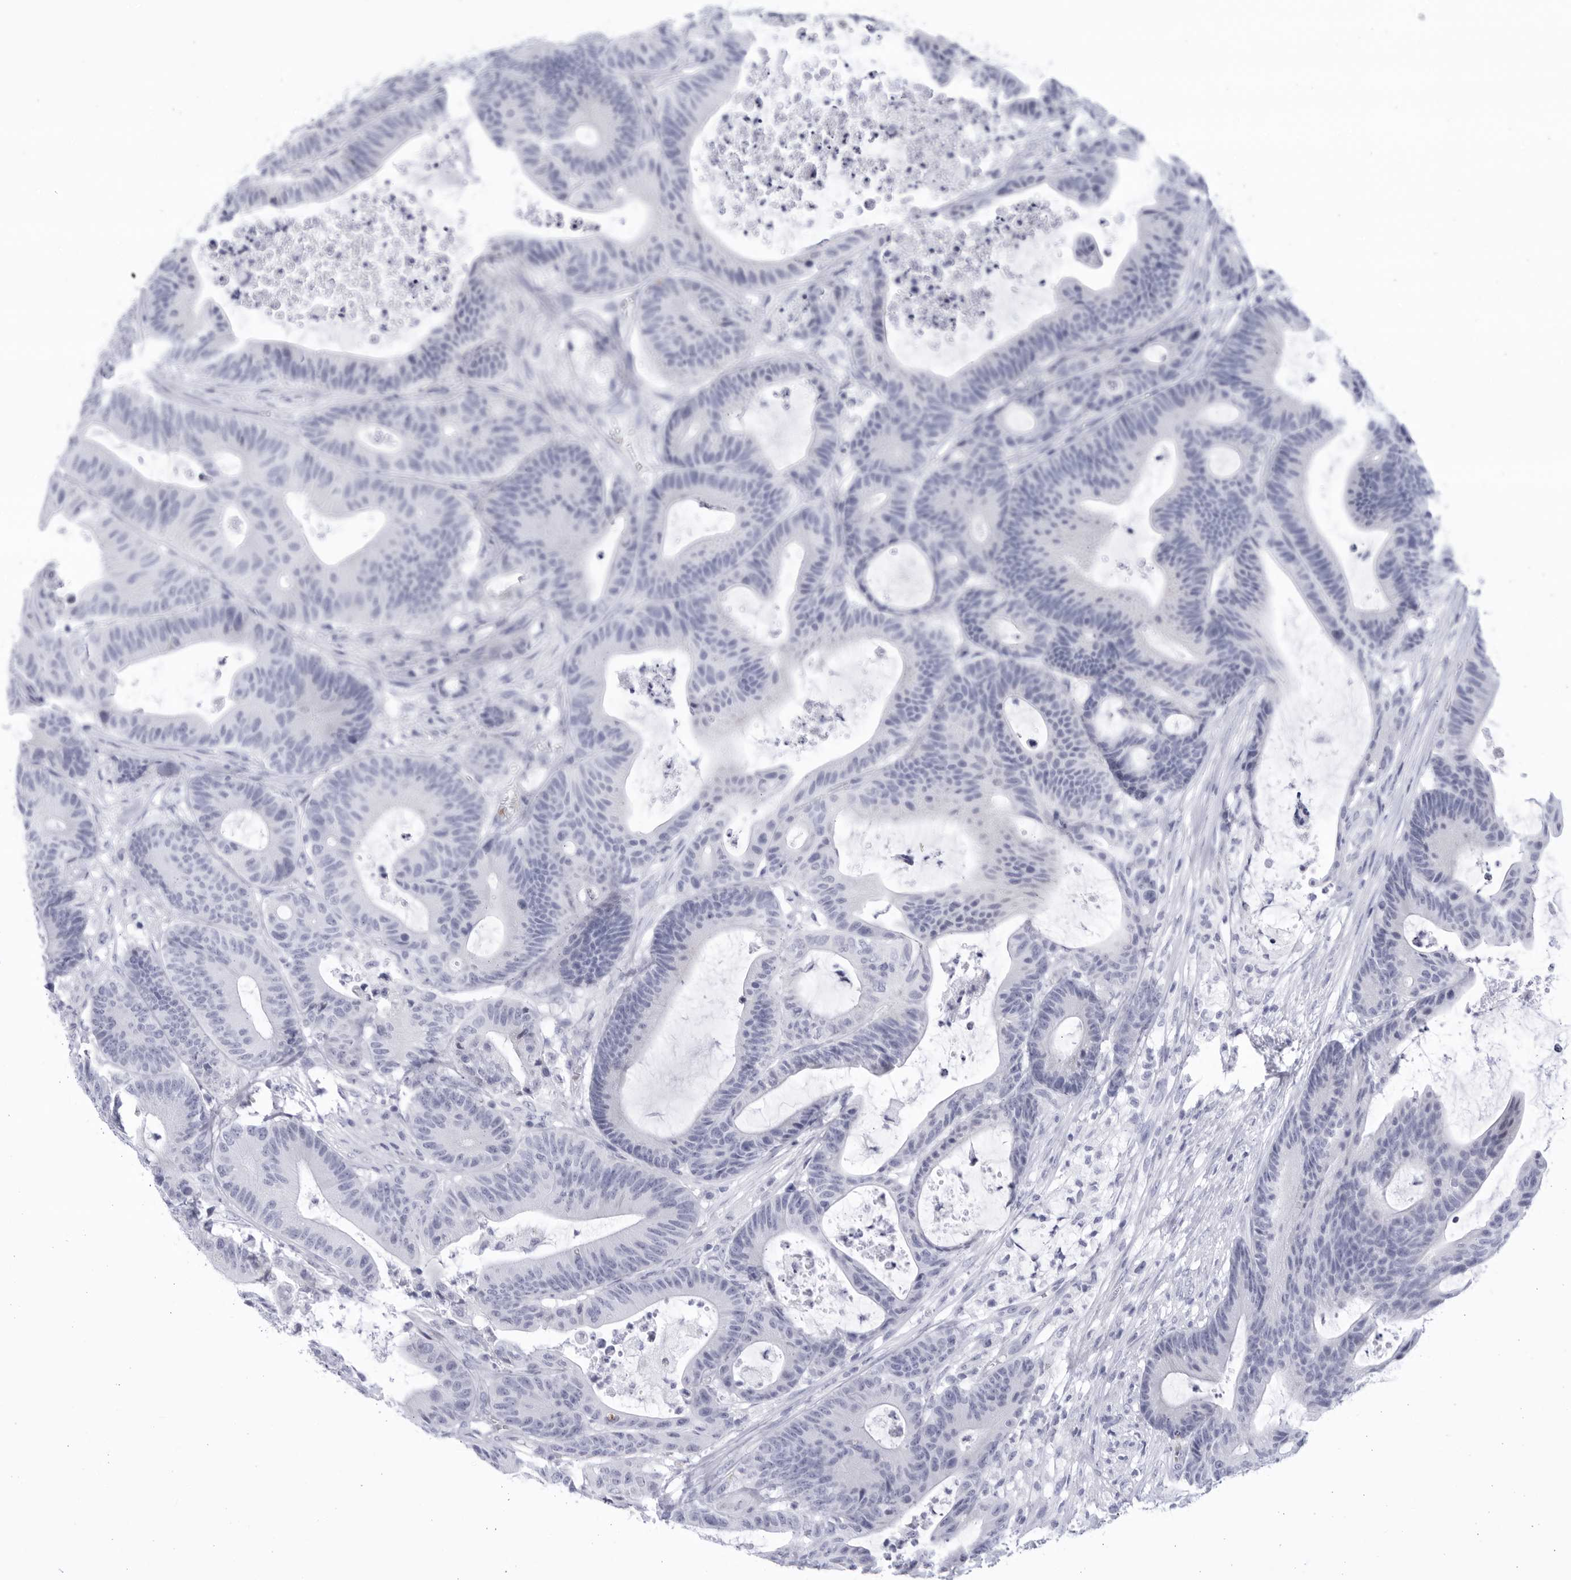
{"staining": {"intensity": "negative", "quantity": "none", "location": "none"}, "tissue": "colorectal cancer", "cell_type": "Tumor cells", "image_type": "cancer", "snomed": [{"axis": "morphology", "description": "Adenocarcinoma, NOS"}, {"axis": "topography", "description": "Colon"}], "caption": "Tumor cells are negative for protein expression in human adenocarcinoma (colorectal).", "gene": "CCDC181", "patient": {"sex": "female", "age": 84}}